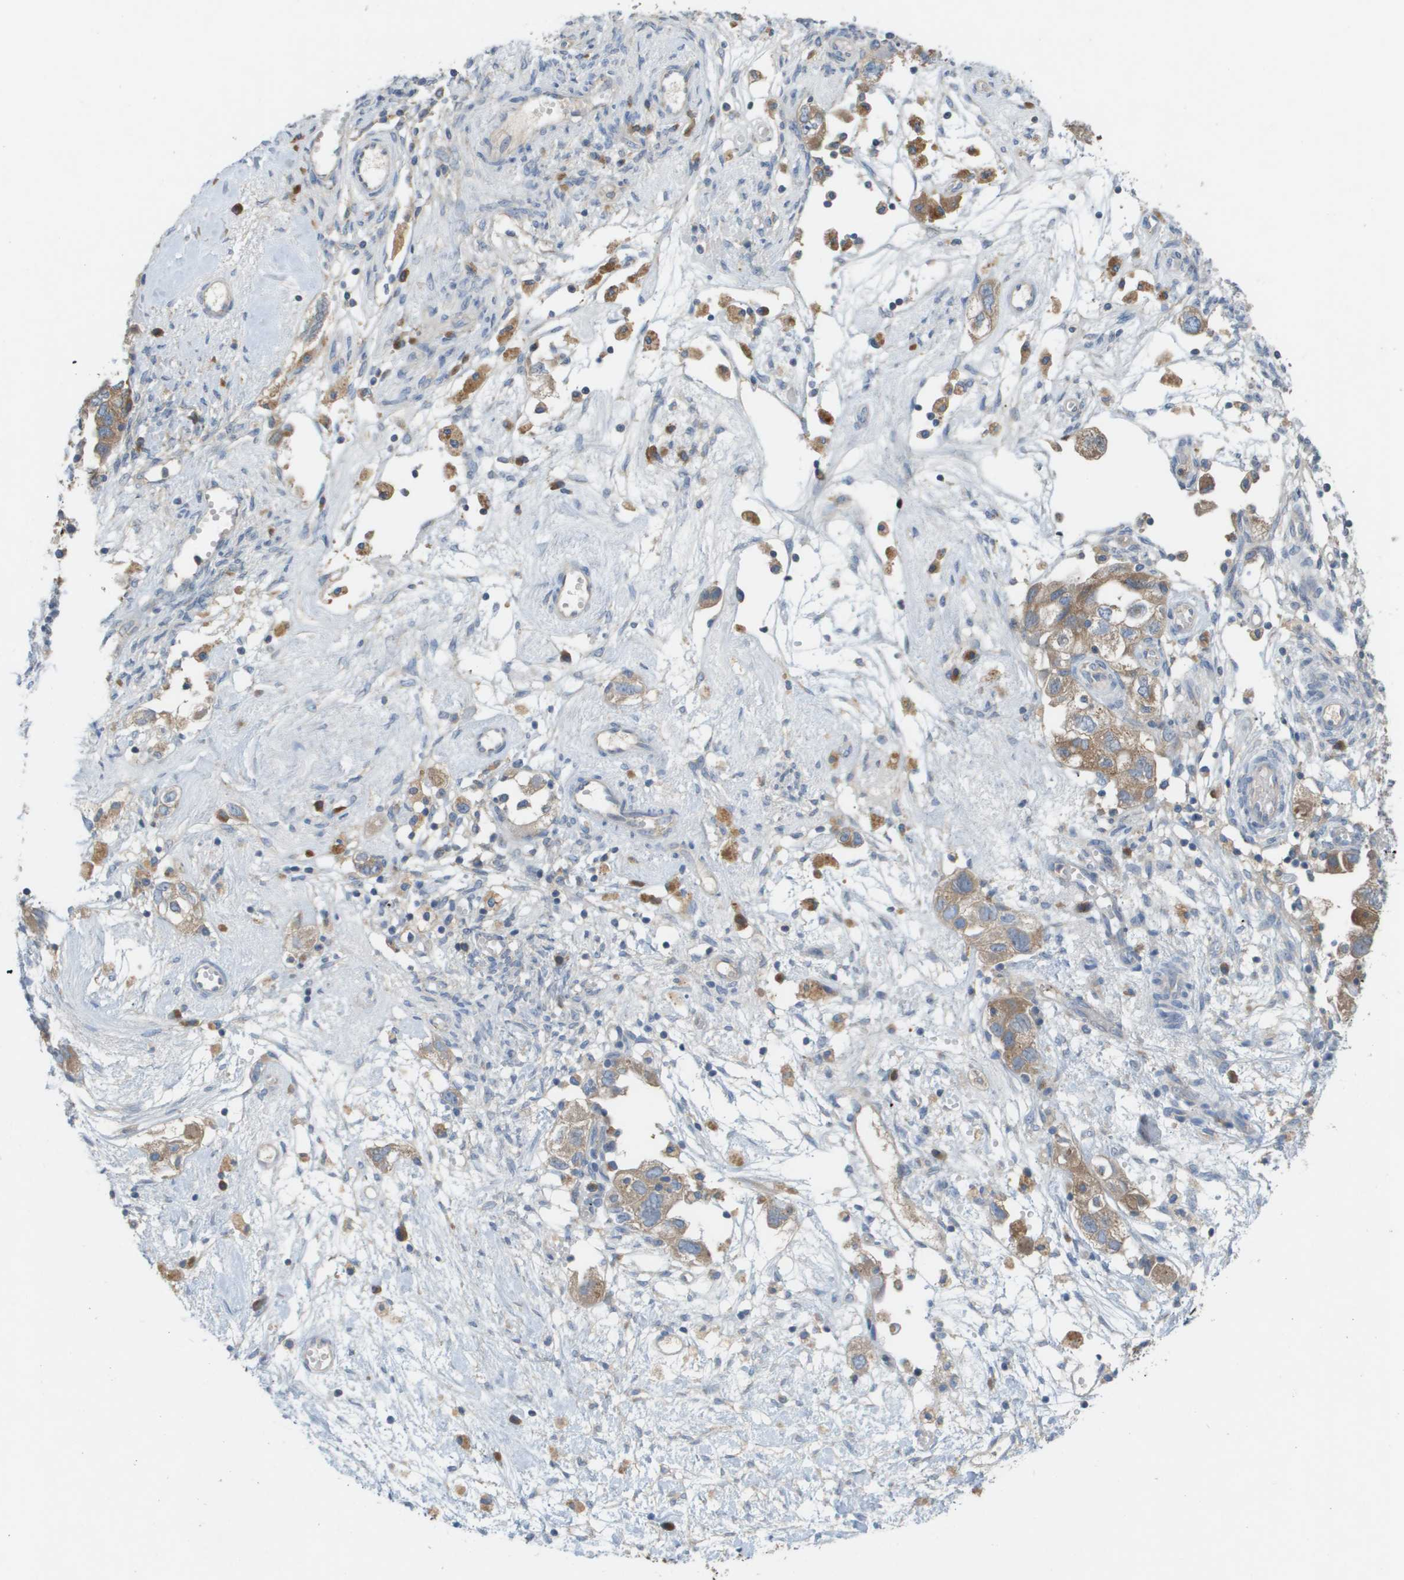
{"staining": {"intensity": "moderate", "quantity": ">75%", "location": "cytoplasmic/membranous"}, "tissue": "ovarian cancer", "cell_type": "Tumor cells", "image_type": "cancer", "snomed": [{"axis": "morphology", "description": "Carcinoma, NOS"}, {"axis": "morphology", "description": "Cystadenocarcinoma, serous, NOS"}, {"axis": "topography", "description": "Ovary"}], "caption": "The micrograph exhibits immunohistochemical staining of ovarian cancer. There is moderate cytoplasmic/membranous staining is appreciated in about >75% of tumor cells.", "gene": "UBA5", "patient": {"sex": "female", "age": 69}}